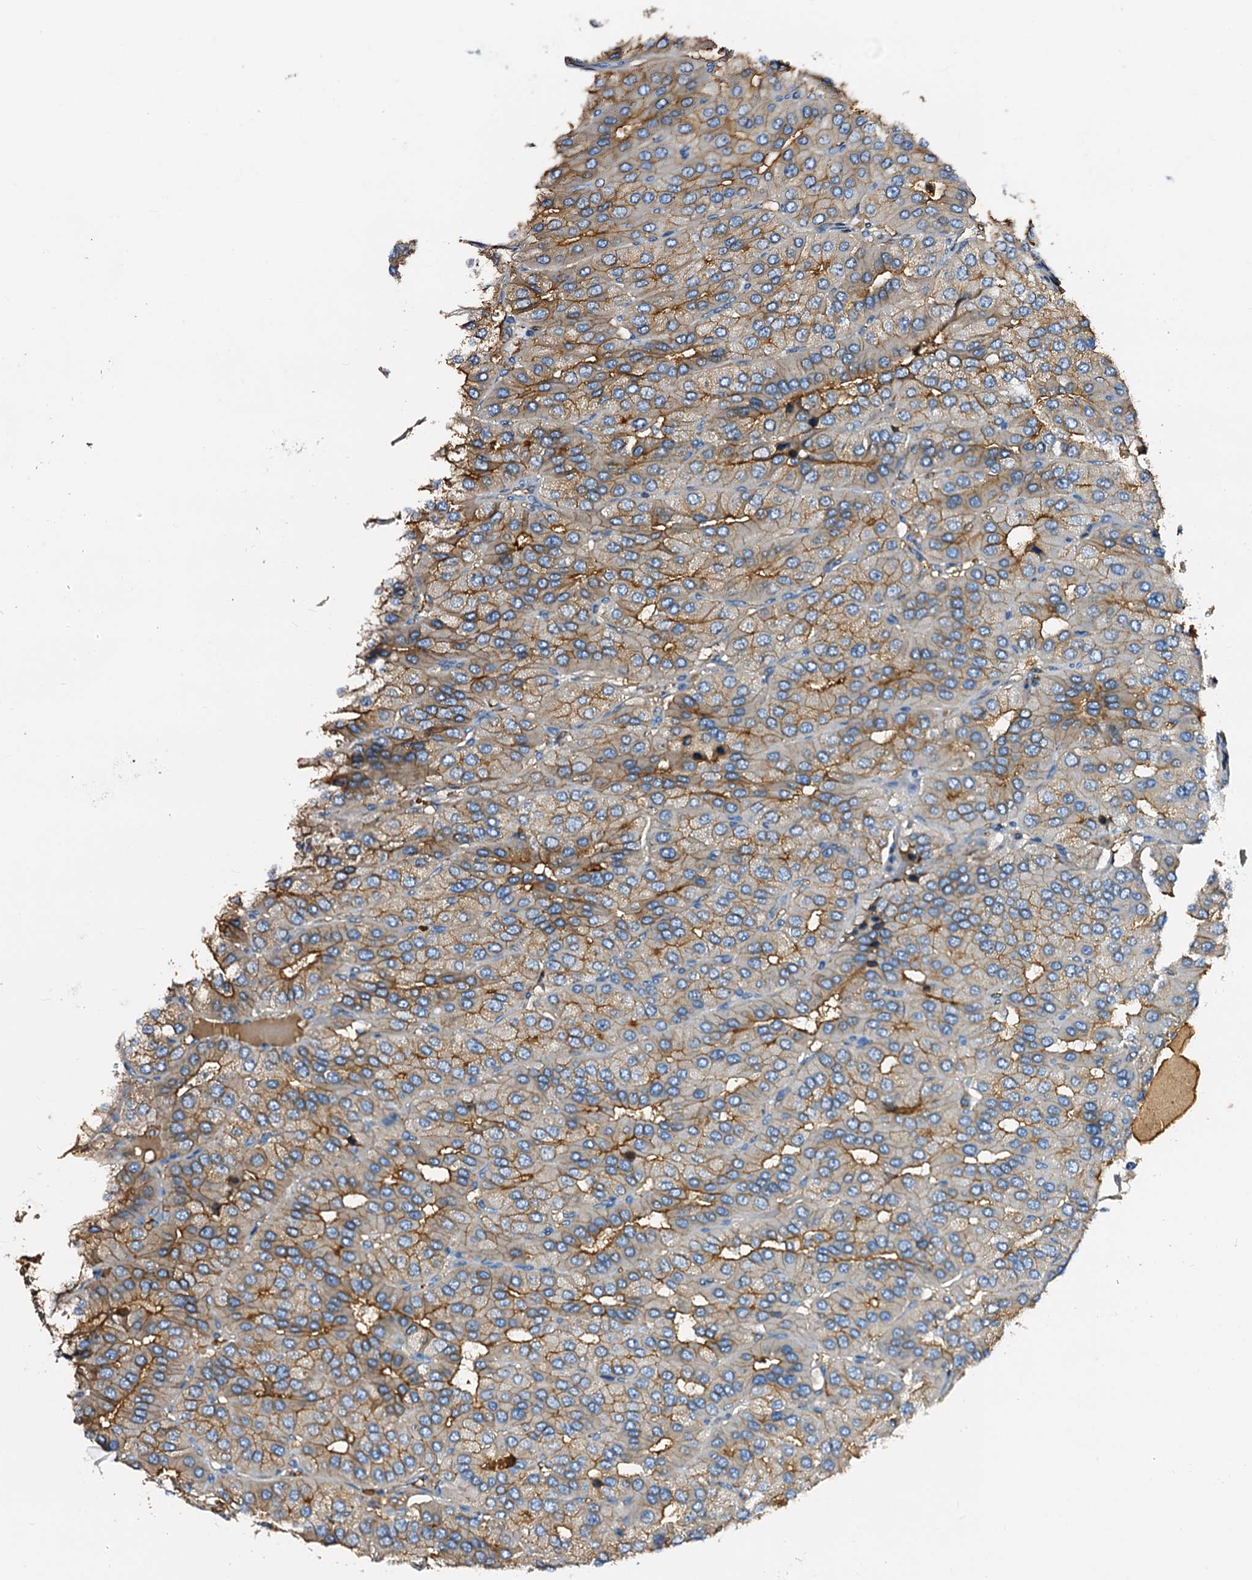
{"staining": {"intensity": "moderate", "quantity": "25%-75%", "location": "cytoplasmic/membranous"}, "tissue": "parathyroid gland", "cell_type": "Glandular cells", "image_type": "normal", "snomed": [{"axis": "morphology", "description": "Normal tissue, NOS"}, {"axis": "morphology", "description": "Adenoma, NOS"}, {"axis": "topography", "description": "Parathyroid gland"}], "caption": "This micrograph exhibits immunohistochemistry (IHC) staining of unremarkable human parathyroid gland, with medium moderate cytoplasmic/membranous staining in about 25%-75% of glandular cells.", "gene": "CSKMT", "patient": {"sex": "female", "age": 86}}